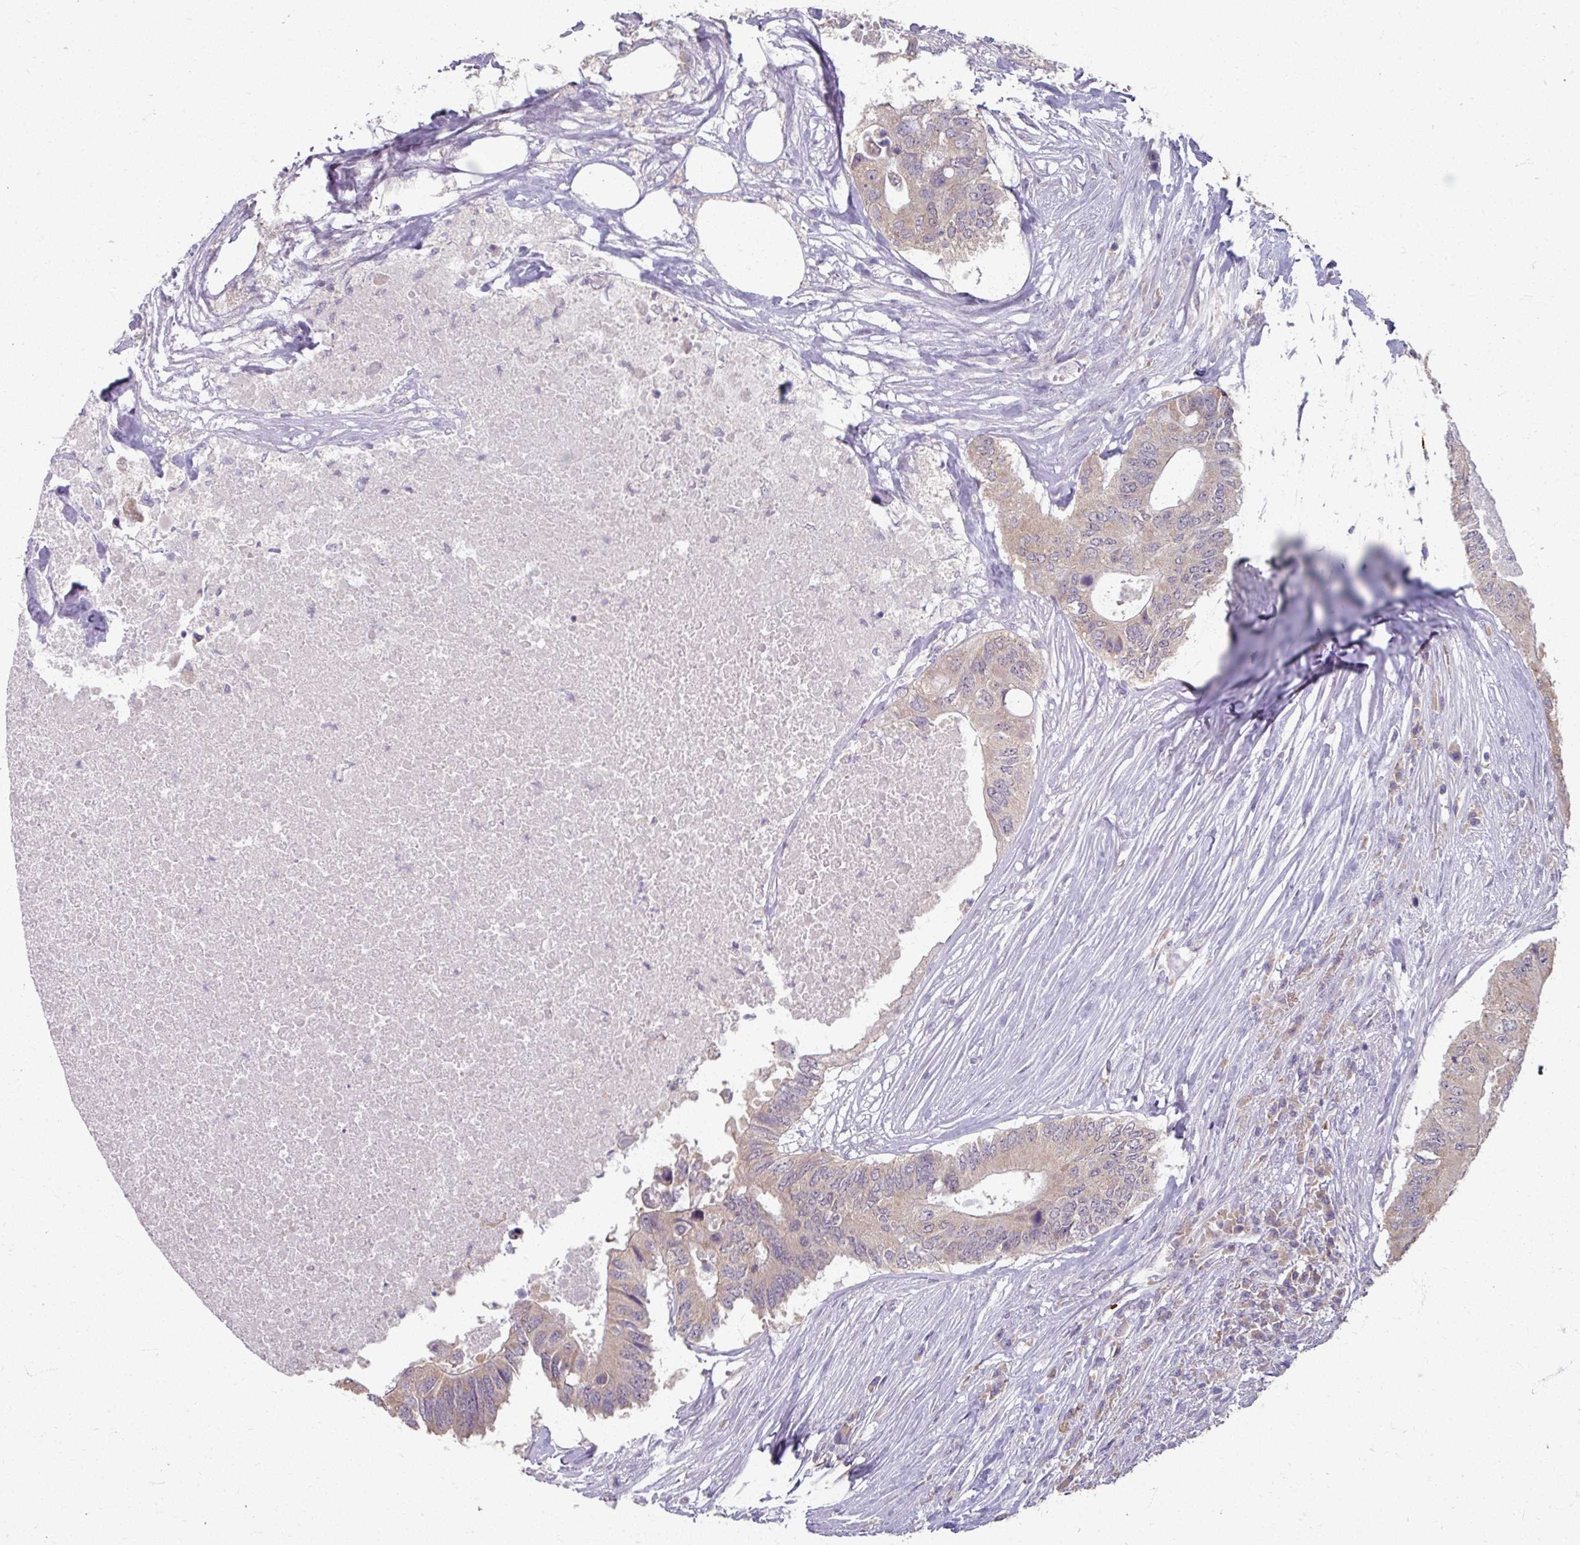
{"staining": {"intensity": "weak", "quantity": ">75%", "location": "cytoplasmic/membranous"}, "tissue": "colorectal cancer", "cell_type": "Tumor cells", "image_type": "cancer", "snomed": [{"axis": "morphology", "description": "Adenocarcinoma, NOS"}, {"axis": "topography", "description": "Colon"}], "caption": "Human adenocarcinoma (colorectal) stained with a brown dye exhibits weak cytoplasmic/membranous positive positivity in about >75% of tumor cells.", "gene": "KMT5C", "patient": {"sex": "male", "age": 71}}